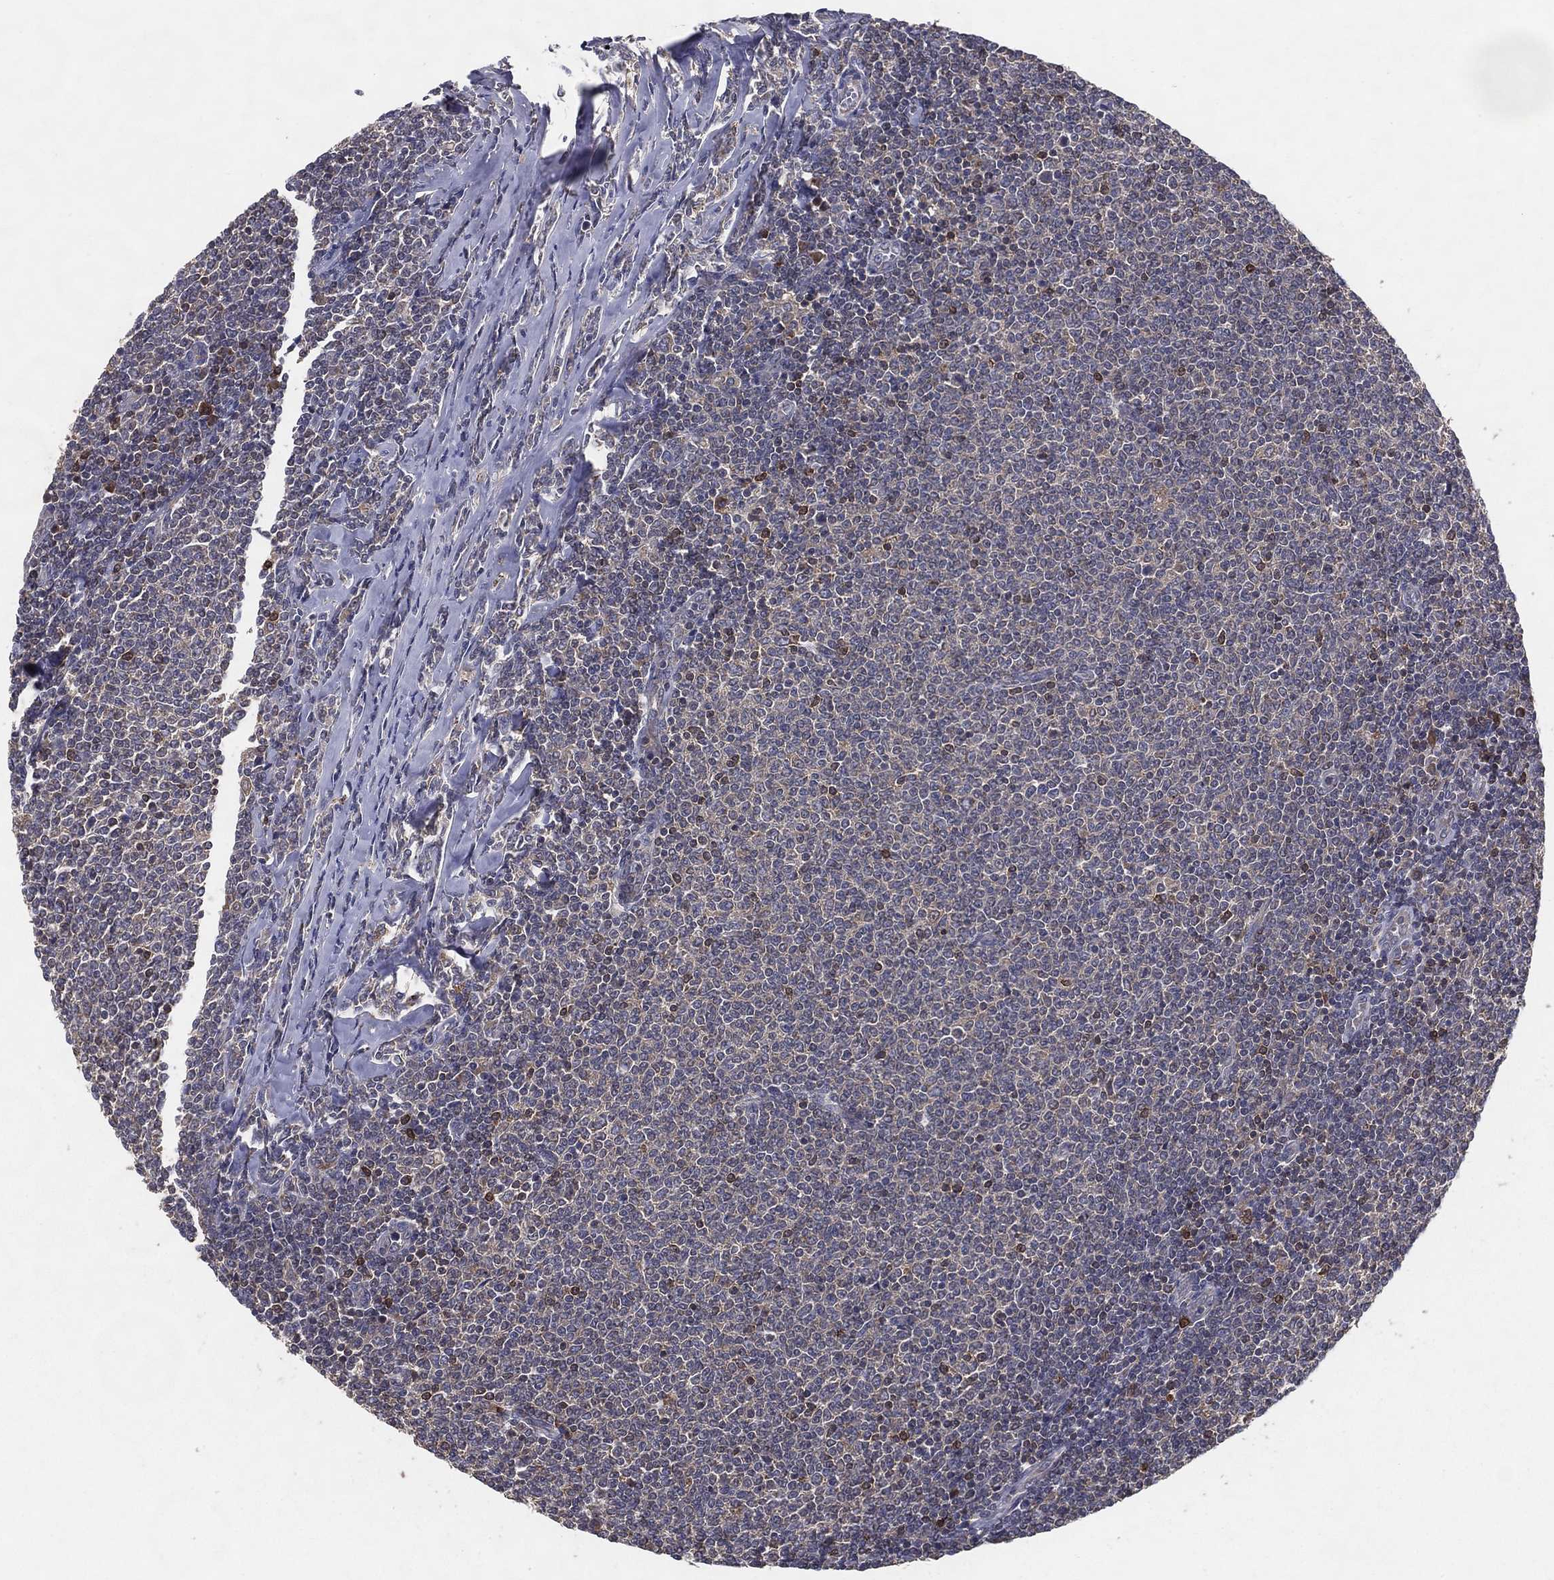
{"staining": {"intensity": "negative", "quantity": "none", "location": "none"}, "tissue": "lymphoma", "cell_type": "Tumor cells", "image_type": "cancer", "snomed": [{"axis": "morphology", "description": "Malignant lymphoma, non-Hodgkin's type, Low grade"}, {"axis": "topography", "description": "Lymph node"}], "caption": "DAB immunohistochemical staining of lymphoma shows no significant staining in tumor cells. The staining is performed using DAB brown chromogen with nuclei counter-stained in using hematoxylin.", "gene": "MT-ND1", "patient": {"sex": "male", "age": 52}}